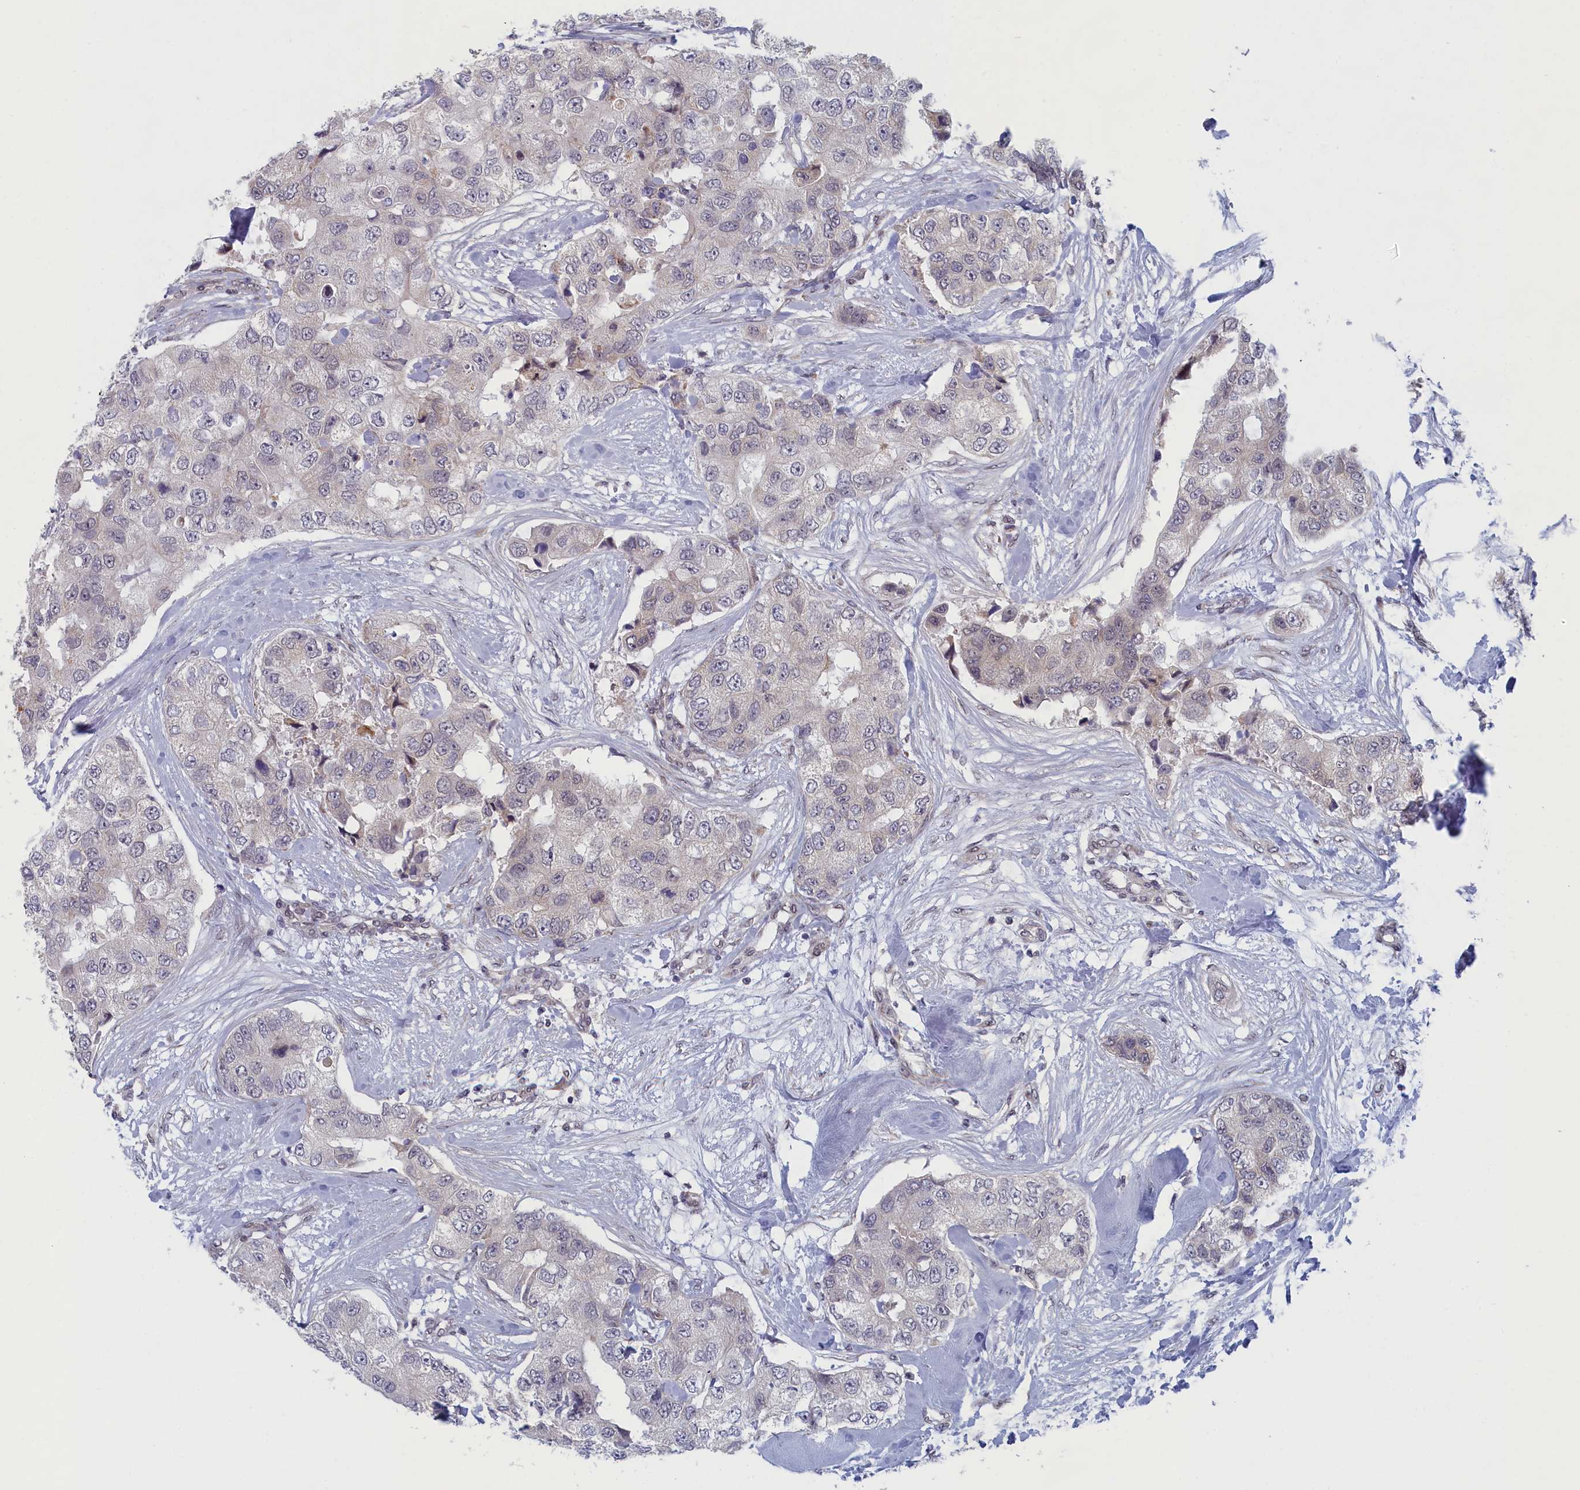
{"staining": {"intensity": "negative", "quantity": "none", "location": "none"}, "tissue": "breast cancer", "cell_type": "Tumor cells", "image_type": "cancer", "snomed": [{"axis": "morphology", "description": "Duct carcinoma"}, {"axis": "topography", "description": "Breast"}], "caption": "IHC of breast infiltrating ductal carcinoma demonstrates no expression in tumor cells.", "gene": "DNAJC17", "patient": {"sex": "female", "age": 62}}